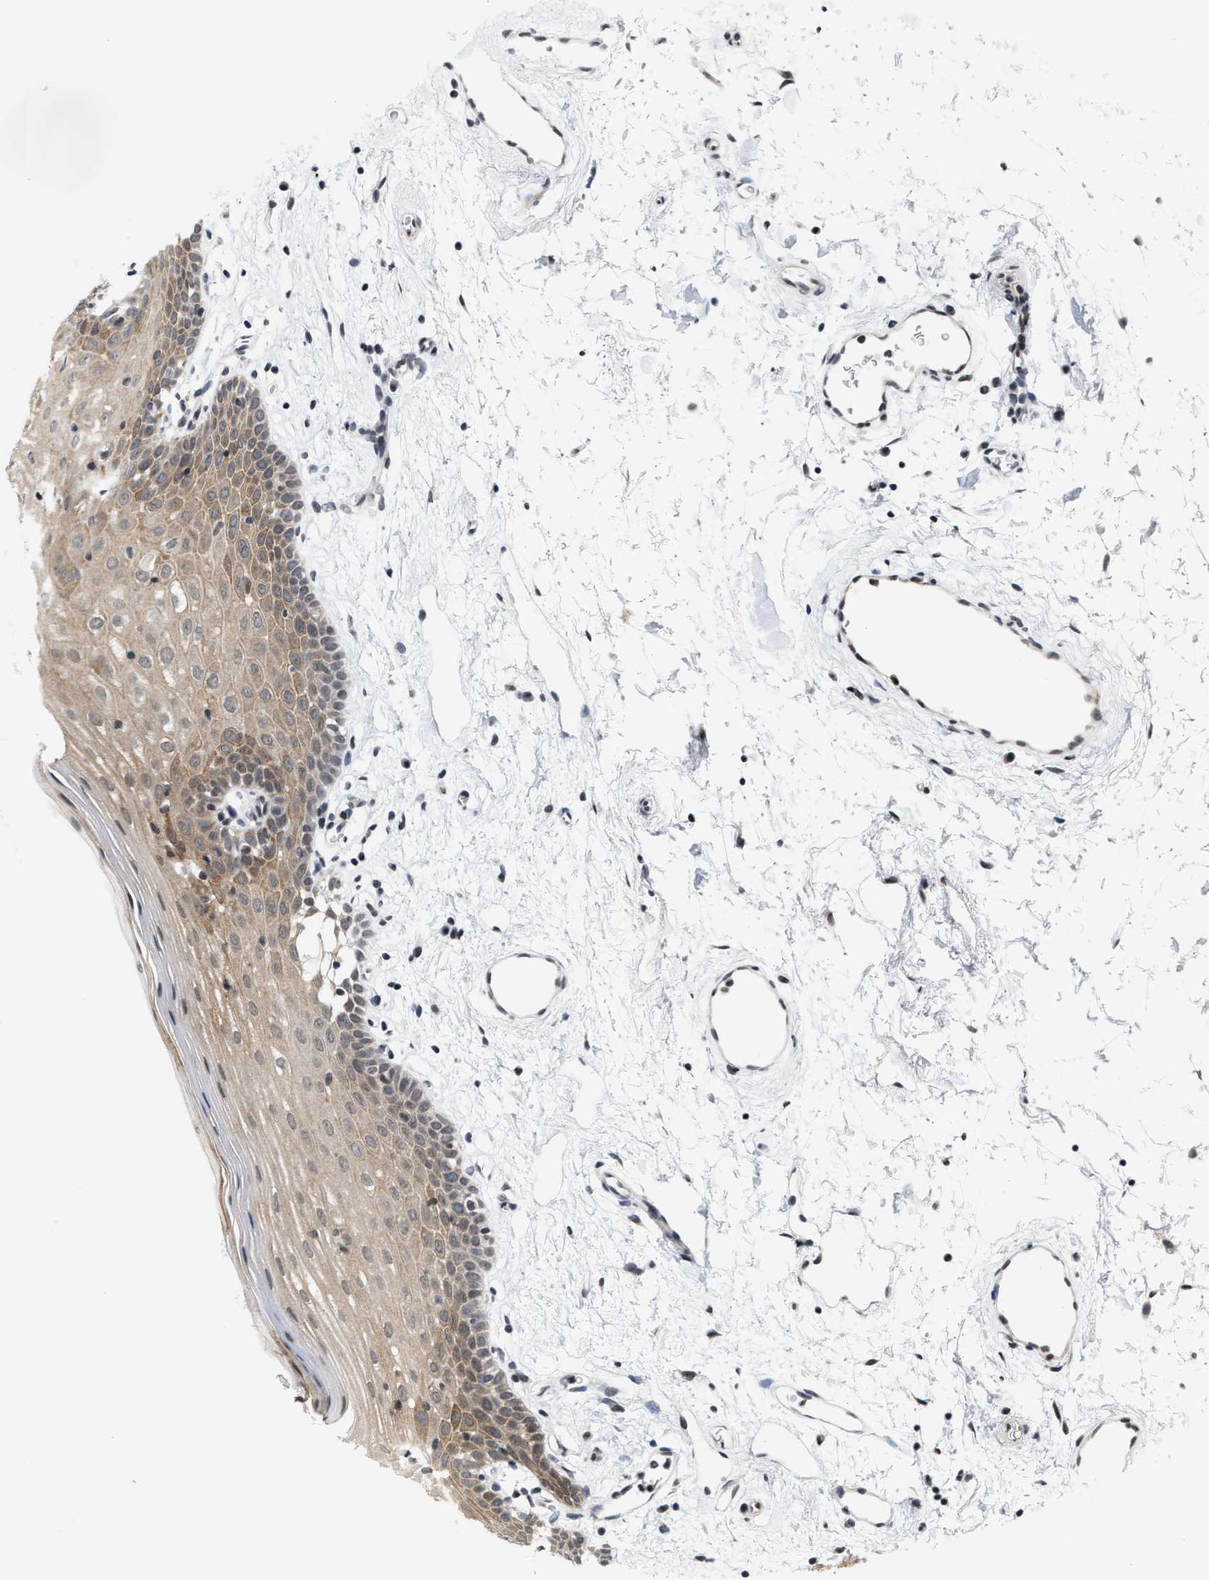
{"staining": {"intensity": "weak", "quantity": ">75%", "location": "cytoplasmic/membranous"}, "tissue": "oral mucosa", "cell_type": "Squamous epithelial cells", "image_type": "normal", "snomed": [{"axis": "morphology", "description": "Normal tissue, NOS"}, {"axis": "topography", "description": "Oral tissue"}], "caption": "Immunohistochemistry of normal oral mucosa reveals low levels of weak cytoplasmic/membranous staining in approximately >75% of squamous epithelial cells. Using DAB (brown) and hematoxylin (blue) stains, captured at high magnification using brightfield microscopy.", "gene": "ANKRD6", "patient": {"sex": "male", "age": 66}}